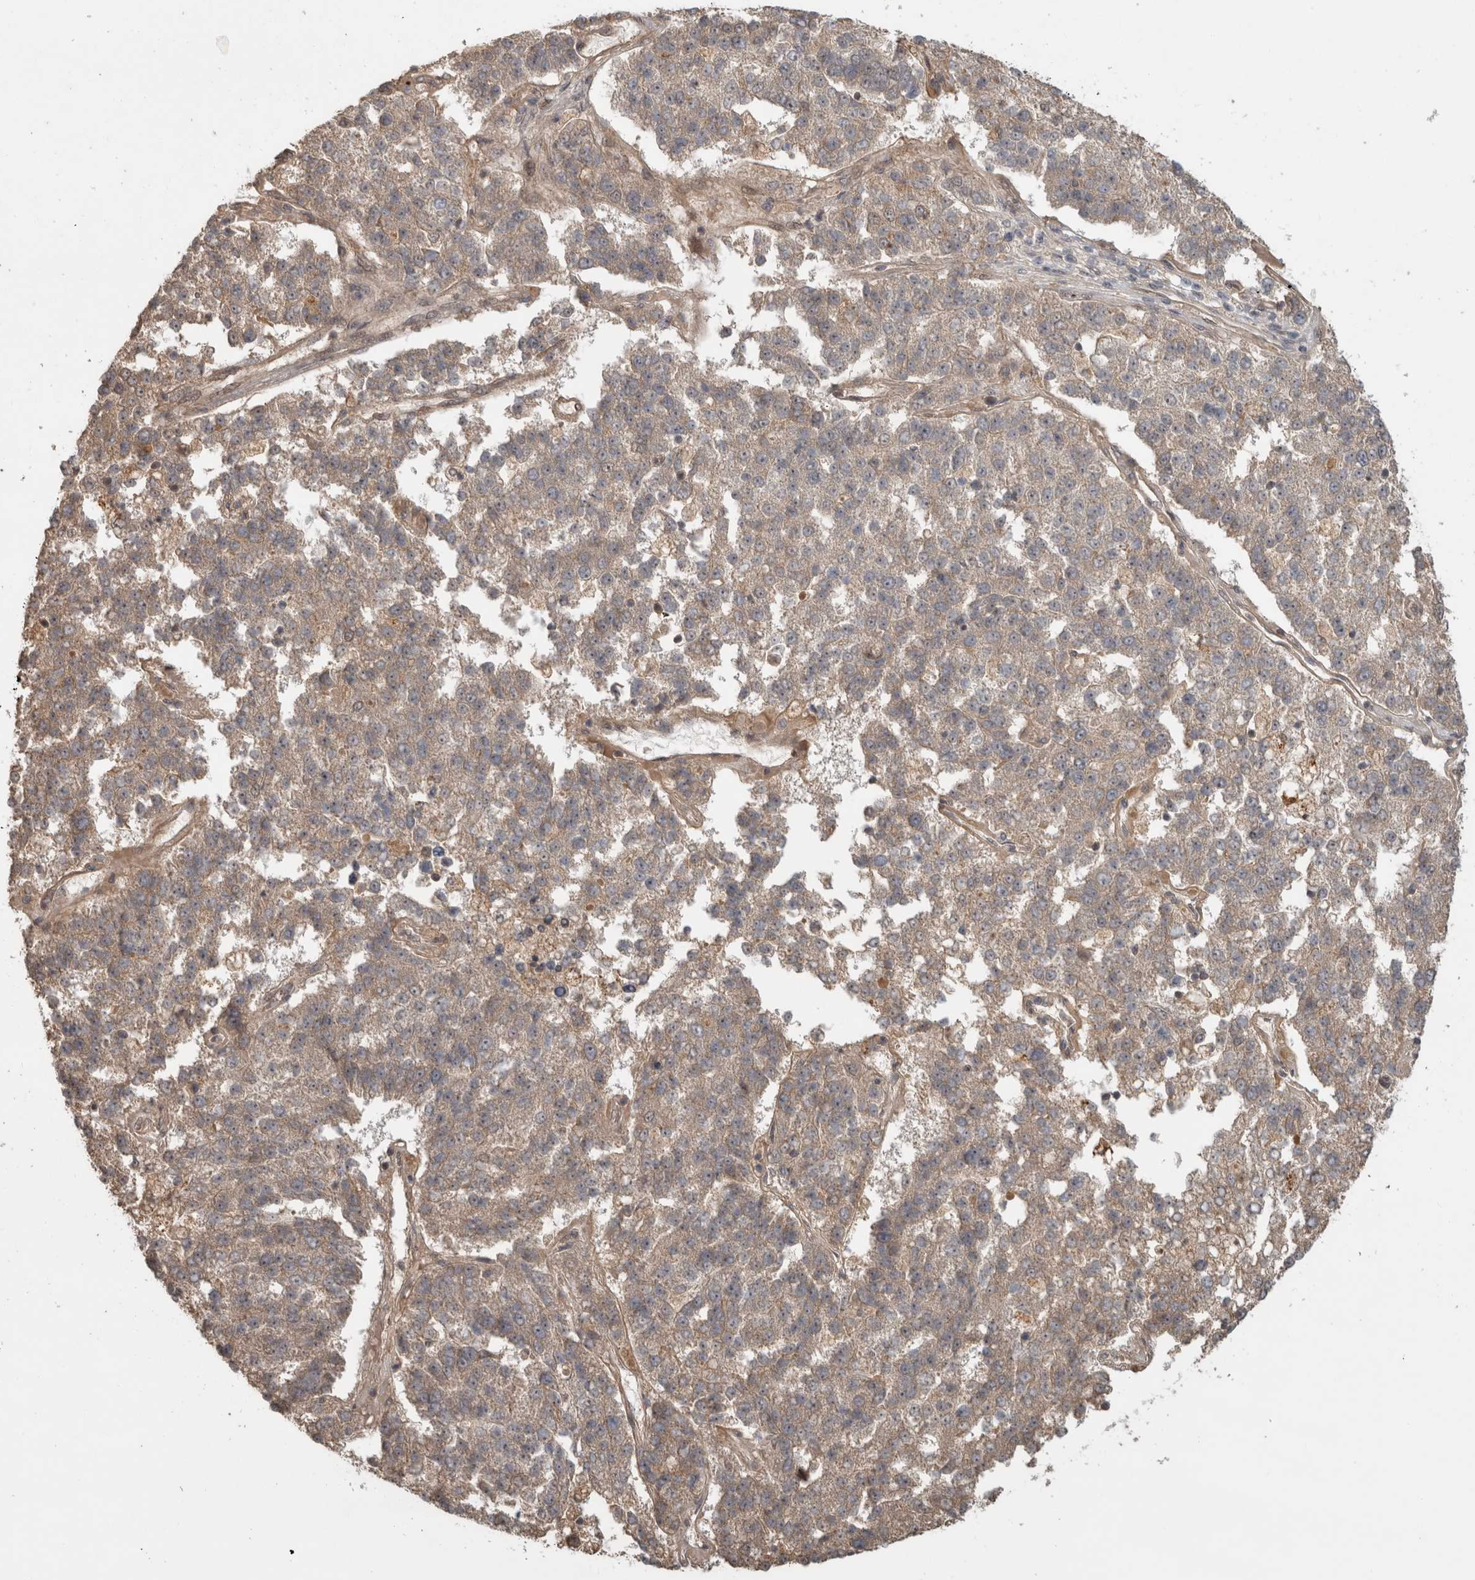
{"staining": {"intensity": "weak", "quantity": "25%-75%", "location": "cytoplasmic/membranous"}, "tissue": "pancreatic cancer", "cell_type": "Tumor cells", "image_type": "cancer", "snomed": [{"axis": "morphology", "description": "Adenocarcinoma, NOS"}, {"axis": "topography", "description": "Pancreas"}], "caption": "Immunohistochemical staining of pancreatic cancer (adenocarcinoma) demonstrates low levels of weak cytoplasmic/membranous protein positivity in approximately 25%-75% of tumor cells. (Stains: DAB in brown, nuclei in blue, Microscopy: brightfield microscopy at high magnification).", "gene": "PITPNC1", "patient": {"sex": "female", "age": 61}}